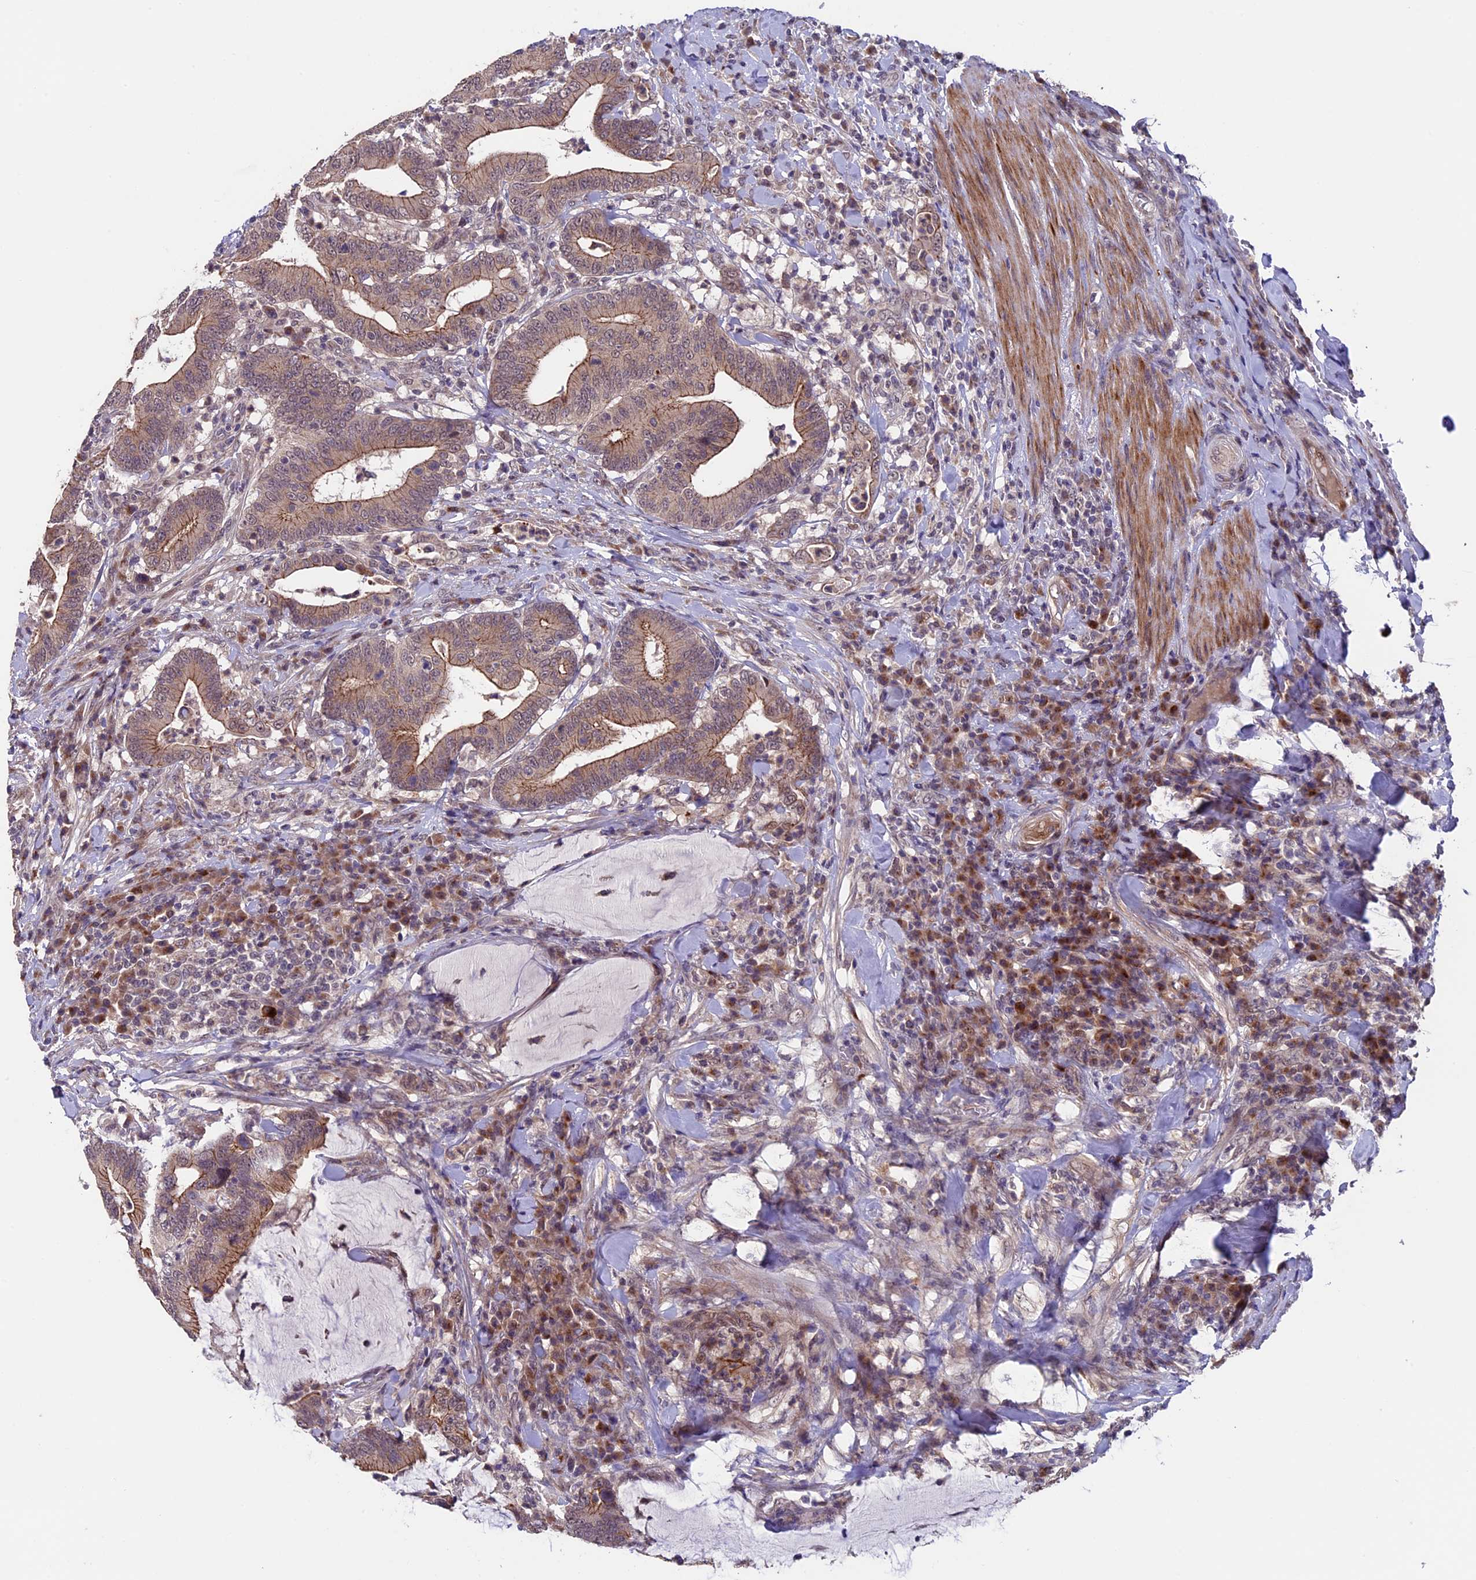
{"staining": {"intensity": "moderate", "quantity": ">75%", "location": "cytoplasmic/membranous"}, "tissue": "colorectal cancer", "cell_type": "Tumor cells", "image_type": "cancer", "snomed": [{"axis": "morphology", "description": "Adenocarcinoma, NOS"}, {"axis": "topography", "description": "Colon"}], "caption": "Immunohistochemistry image of neoplastic tissue: human adenocarcinoma (colorectal) stained using immunohistochemistry (IHC) reveals medium levels of moderate protein expression localized specifically in the cytoplasmic/membranous of tumor cells, appearing as a cytoplasmic/membranous brown color.", "gene": "SIPA1L3", "patient": {"sex": "female", "age": 66}}